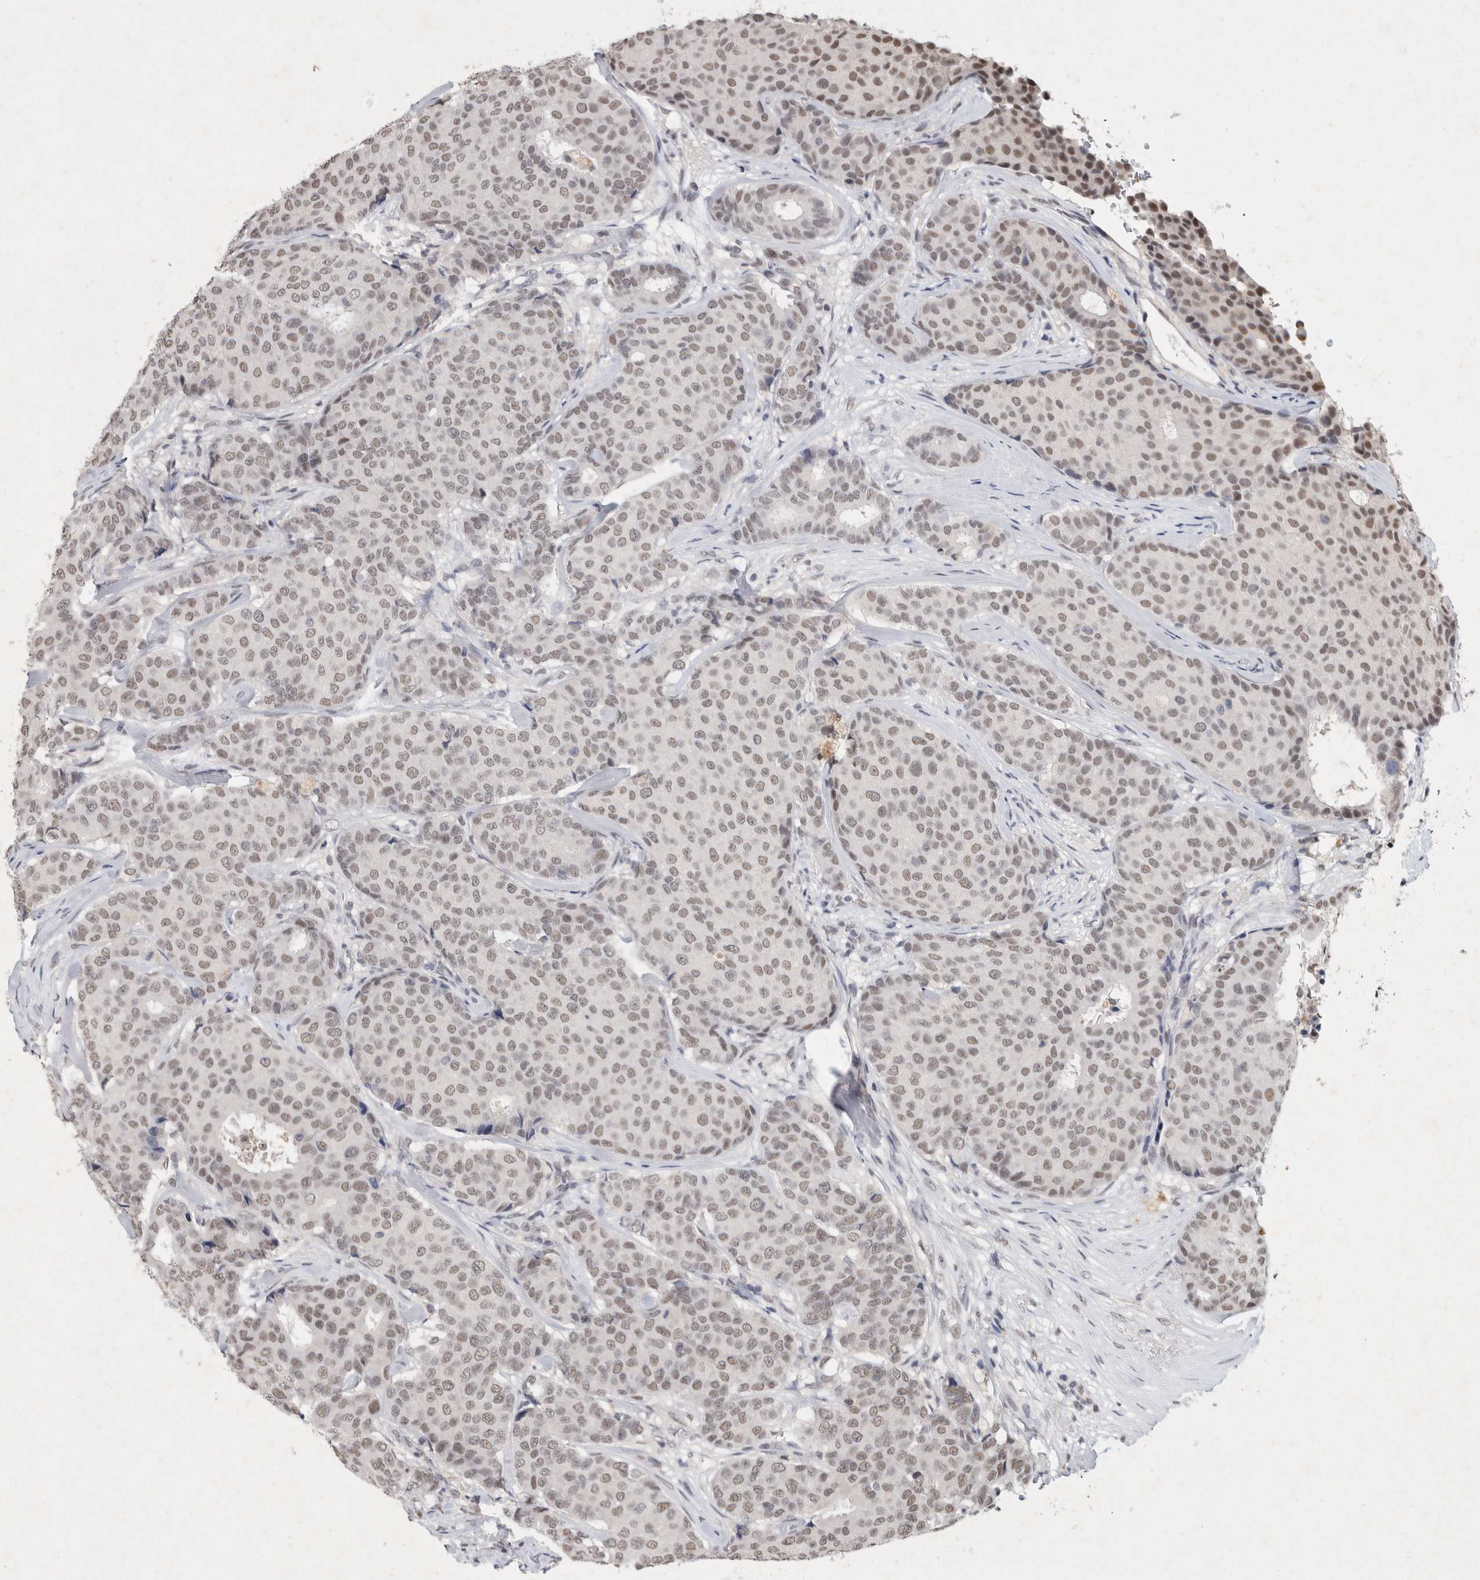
{"staining": {"intensity": "weak", "quantity": ">75%", "location": "nuclear"}, "tissue": "breast cancer", "cell_type": "Tumor cells", "image_type": "cancer", "snomed": [{"axis": "morphology", "description": "Duct carcinoma"}, {"axis": "topography", "description": "Breast"}], "caption": "High-power microscopy captured an immunohistochemistry image of breast cancer (invasive ductal carcinoma), revealing weak nuclear expression in approximately >75% of tumor cells.", "gene": "XRCC5", "patient": {"sex": "female", "age": 75}}